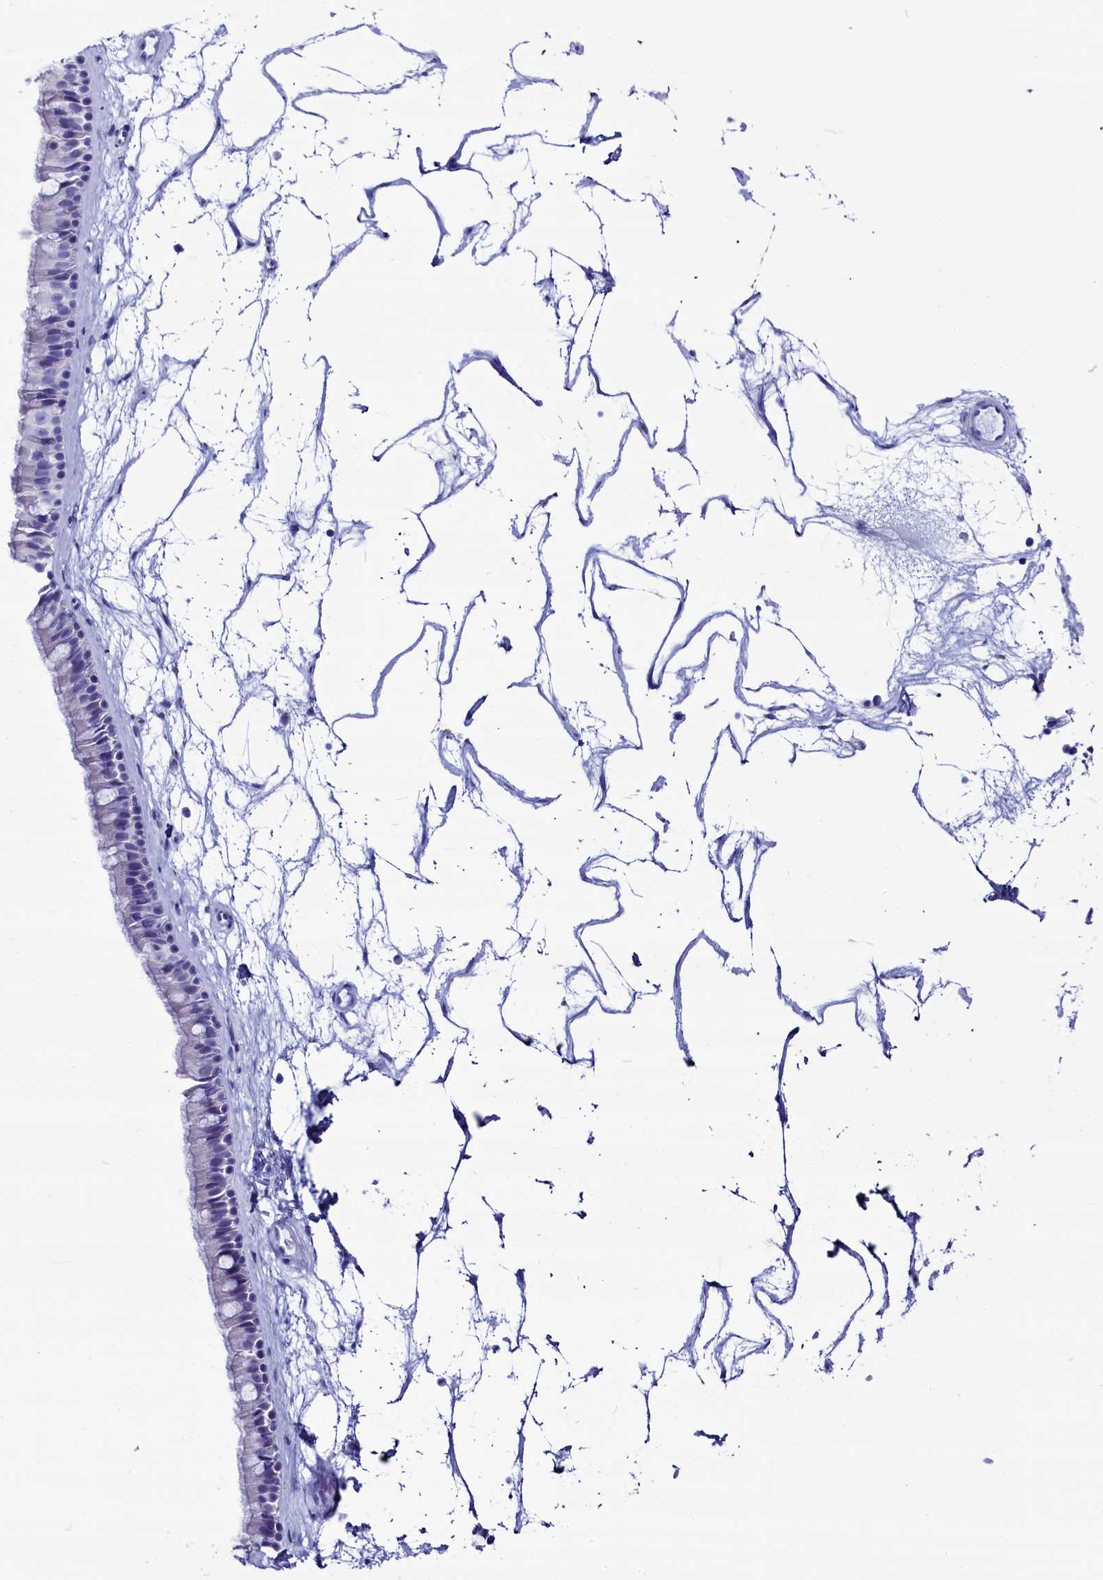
{"staining": {"intensity": "negative", "quantity": "none", "location": "none"}, "tissue": "nasopharynx", "cell_type": "Respiratory epithelial cells", "image_type": "normal", "snomed": [{"axis": "morphology", "description": "Normal tissue, NOS"}, {"axis": "topography", "description": "Nasopharynx"}], "caption": "Protein analysis of unremarkable nasopharynx reveals no significant staining in respiratory epithelial cells.", "gene": "AP3B2", "patient": {"sex": "male", "age": 64}}